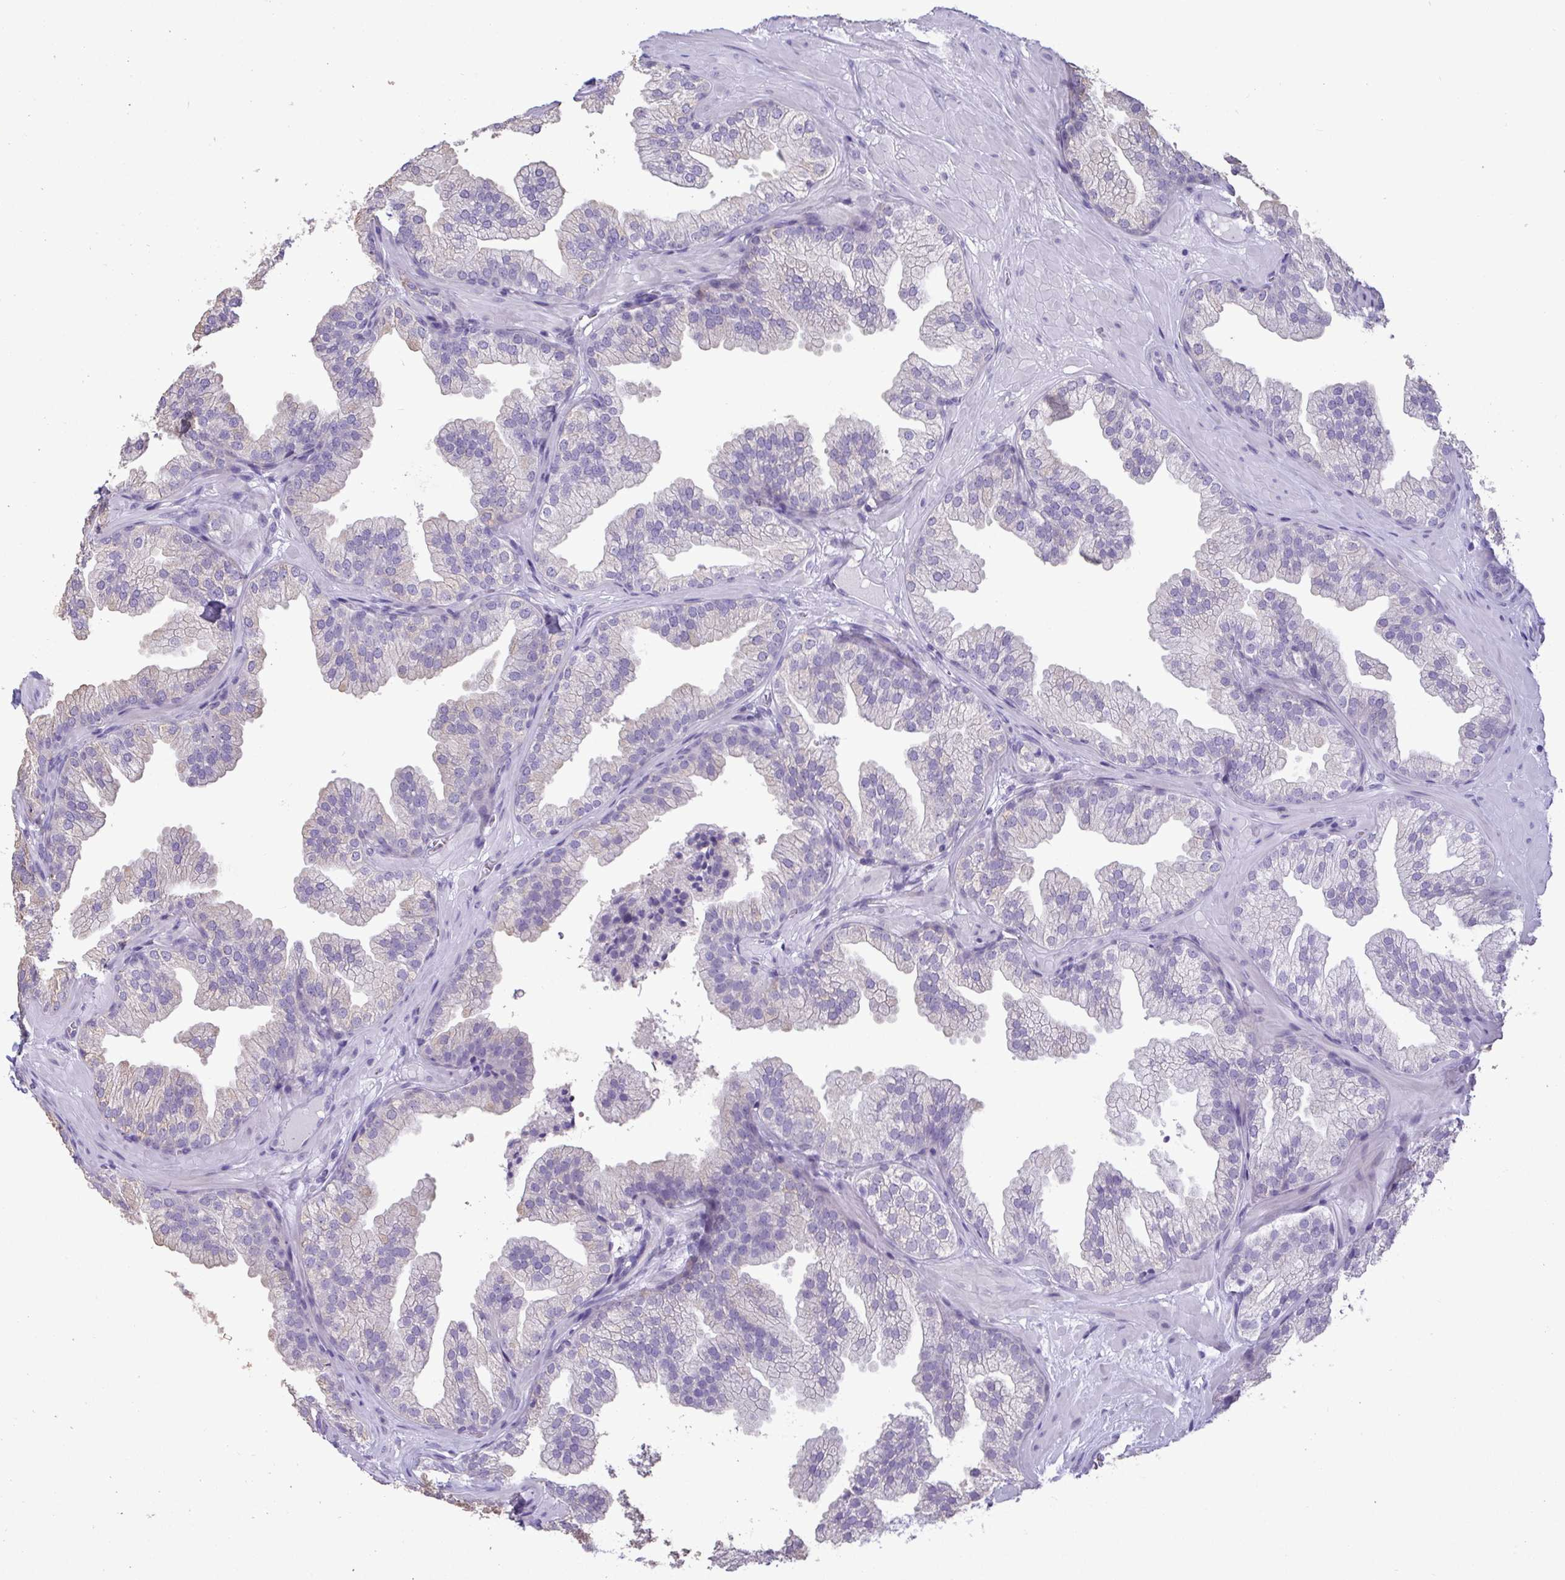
{"staining": {"intensity": "negative", "quantity": "none", "location": "none"}, "tissue": "prostate", "cell_type": "Glandular cells", "image_type": "normal", "snomed": [{"axis": "morphology", "description": "Normal tissue, NOS"}, {"axis": "topography", "description": "Prostate"}], "caption": "Protein analysis of unremarkable prostate exhibits no significant staining in glandular cells. The staining was performed using DAB to visualize the protein expression in brown, while the nuclei were stained in blue with hematoxylin (Magnification: 20x).", "gene": "C4orf33", "patient": {"sex": "male", "age": 37}}